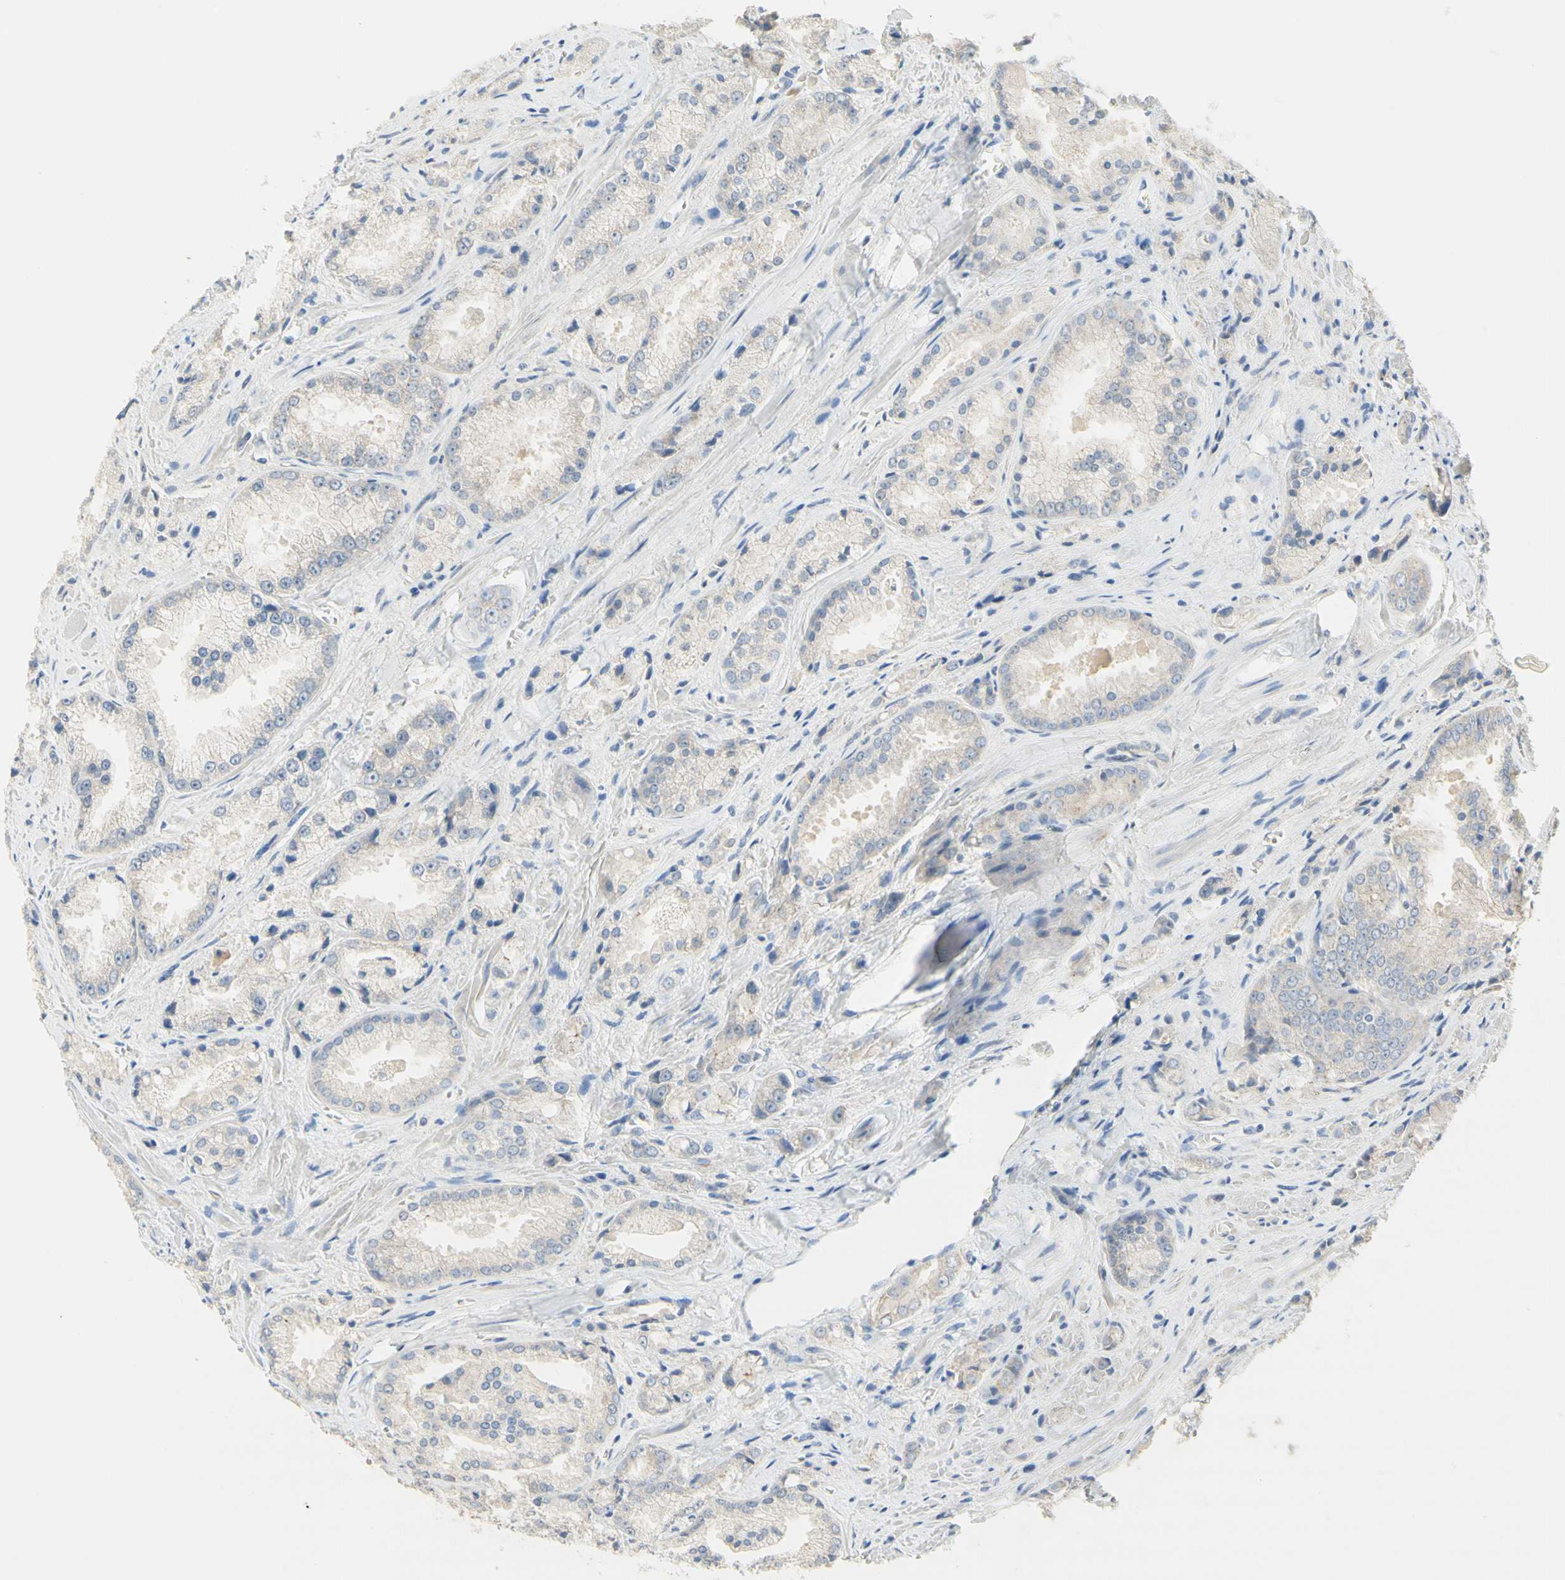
{"staining": {"intensity": "weak", "quantity": "<25%", "location": "cytoplasmic/membranous"}, "tissue": "prostate cancer", "cell_type": "Tumor cells", "image_type": "cancer", "snomed": [{"axis": "morphology", "description": "Adenocarcinoma, Low grade"}, {"axis": "topography", "description": "Prostate"}], "caption": "Tumor cells are negative for protein expression in human prostate cancer. The staining is performed using DAB (3,3'-diaminobenzidine) brown chromogen with nuclei counter-stained in using hematoxylin.", "gene": "NECTIN4", "patient": {"sex": "male", "age": 64}}